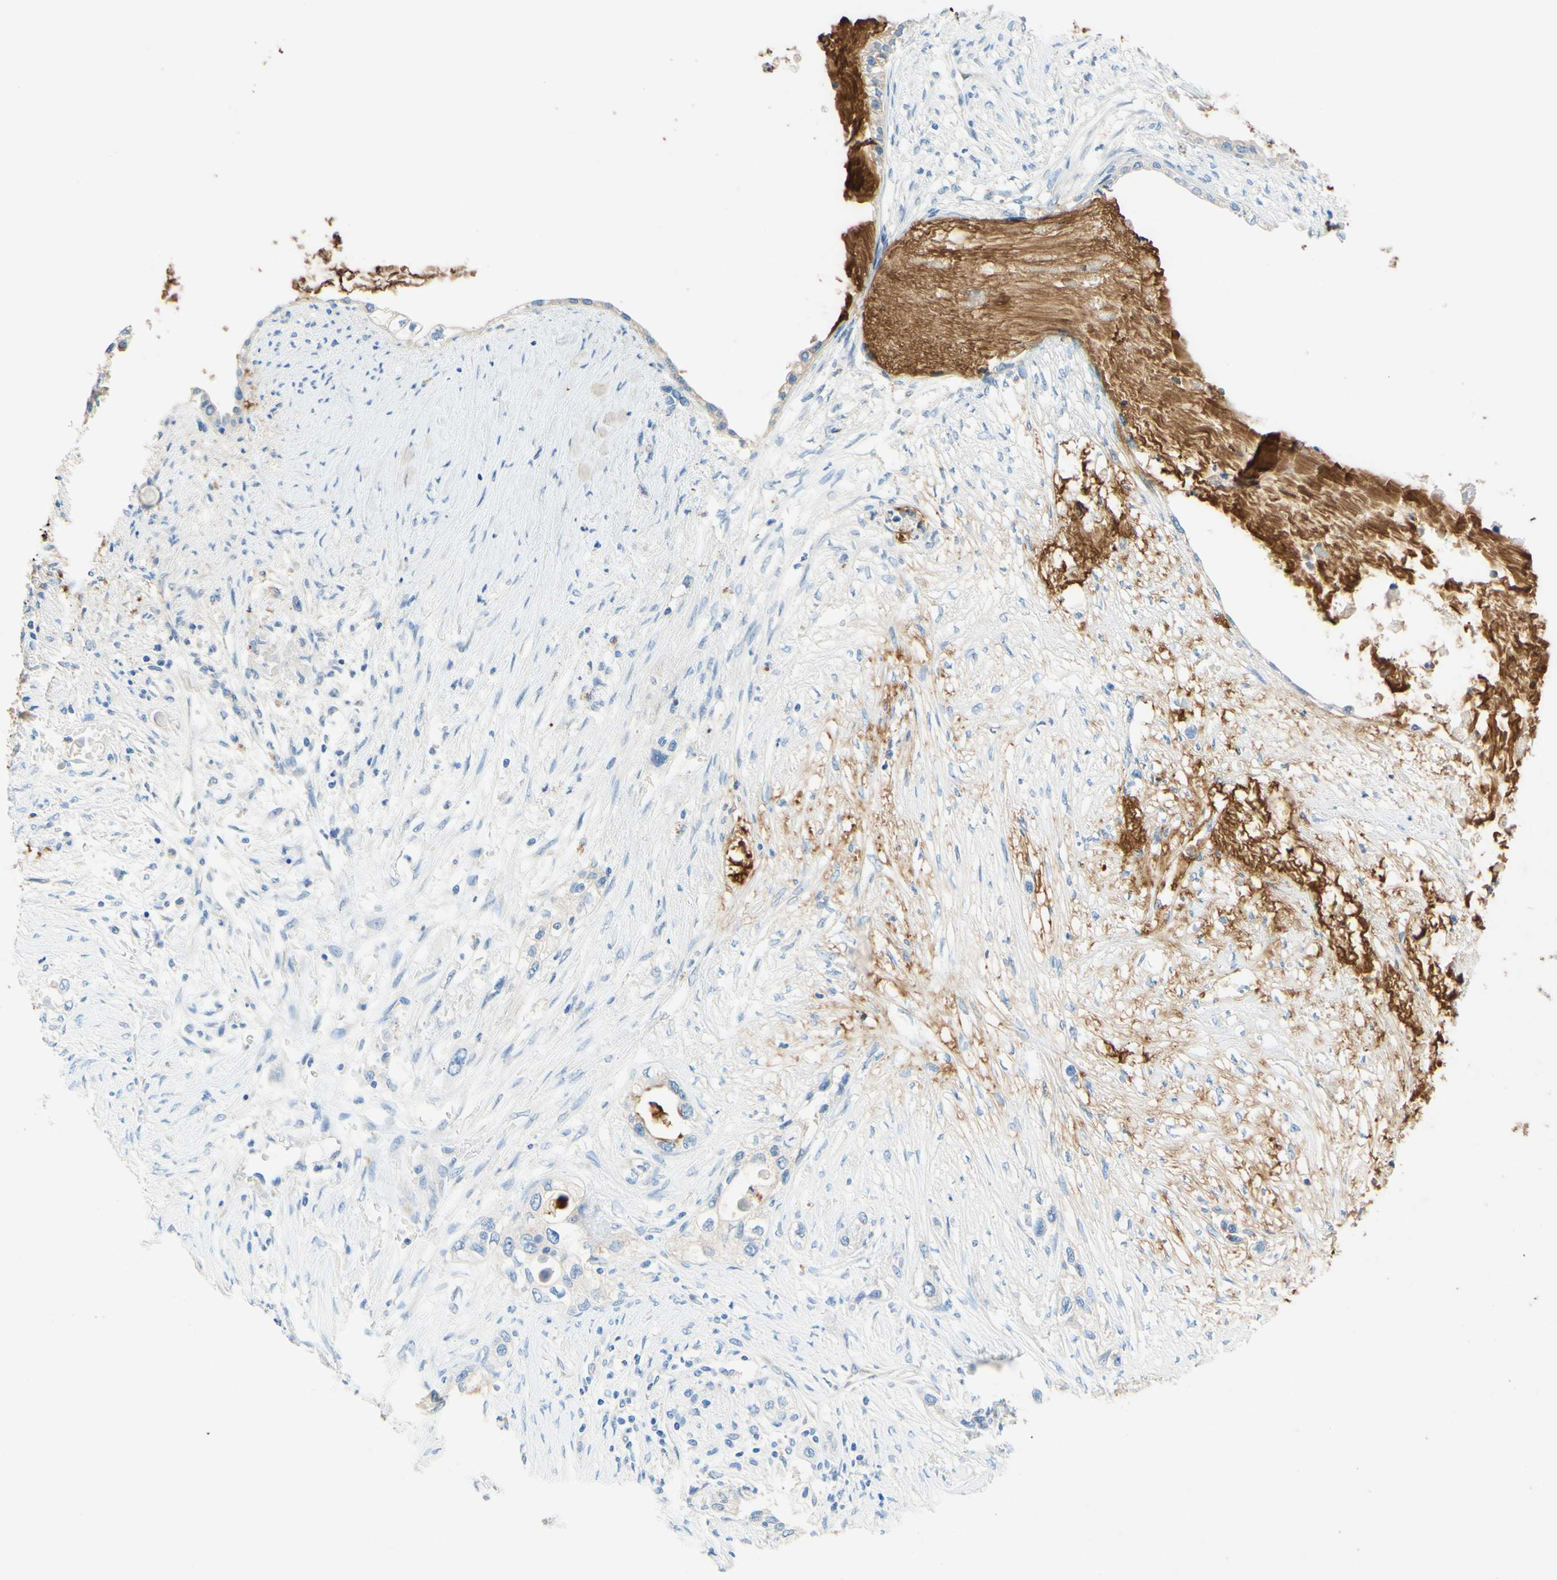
{"staining": {"intensity": "negative", "quantity": "none", "location": "none"}, "tissue": "pancreatic cancer", "cell_type": "Tumor cells", "image_type": "cancer", "snomed": [{"axis": "morphology", "description": "Adenocarcinoma, NOS"}, {"axis": "topography", "description": "Pancreas"}], "caption": "The micrograph shows no staining of tumor cells in pancreatic adenocarcinoma.", "gene": "SLC46A1", "patient": {"sex": "female", "age": 70}}